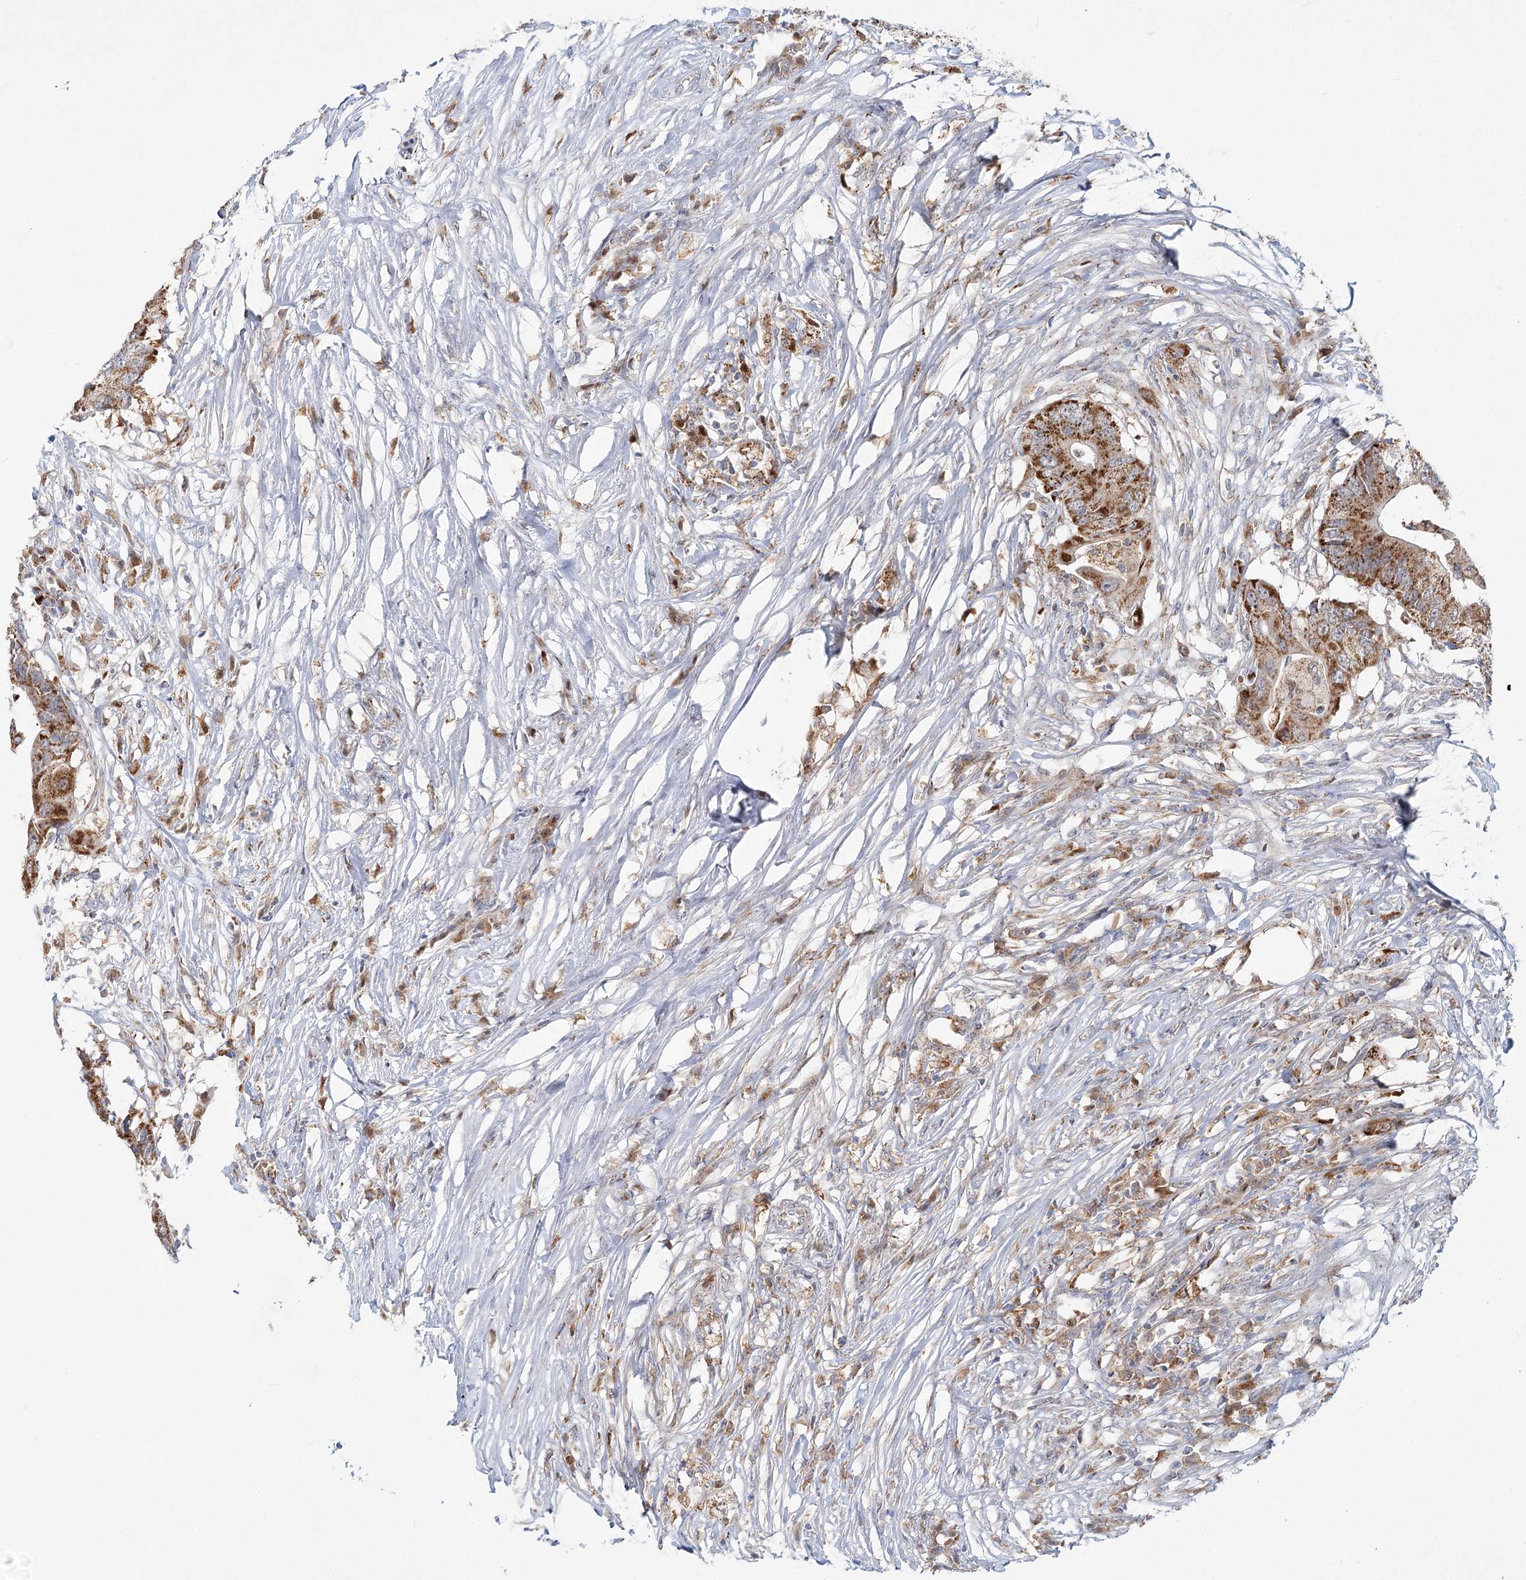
{"staining": {"intensity": "strong", "quantity": ">75%", "location": "cytoplasmic/membranous"}, "tissue": "colorectal cancer", "cell_type": "Tumor cells", "image_type": "cancer", "snomed": [{"axis": "morphology", "description": "Adenocarcinoma, NOS"}, {"axis": "topography", "description": "Colon"}], "caption": "Immunohistochemistry (IHC) micrograph of neoplastic tissue: human colorectal cancer stained using immunohistochemistry displays high levels of strong protein expression localized specifically in the cytoplasmic/membranous of tumor cells, appearing as a cytoplasmic/membranous brown color.", "gene": "TAS1R1", "patient": {"sex": "male", "age": 71}}